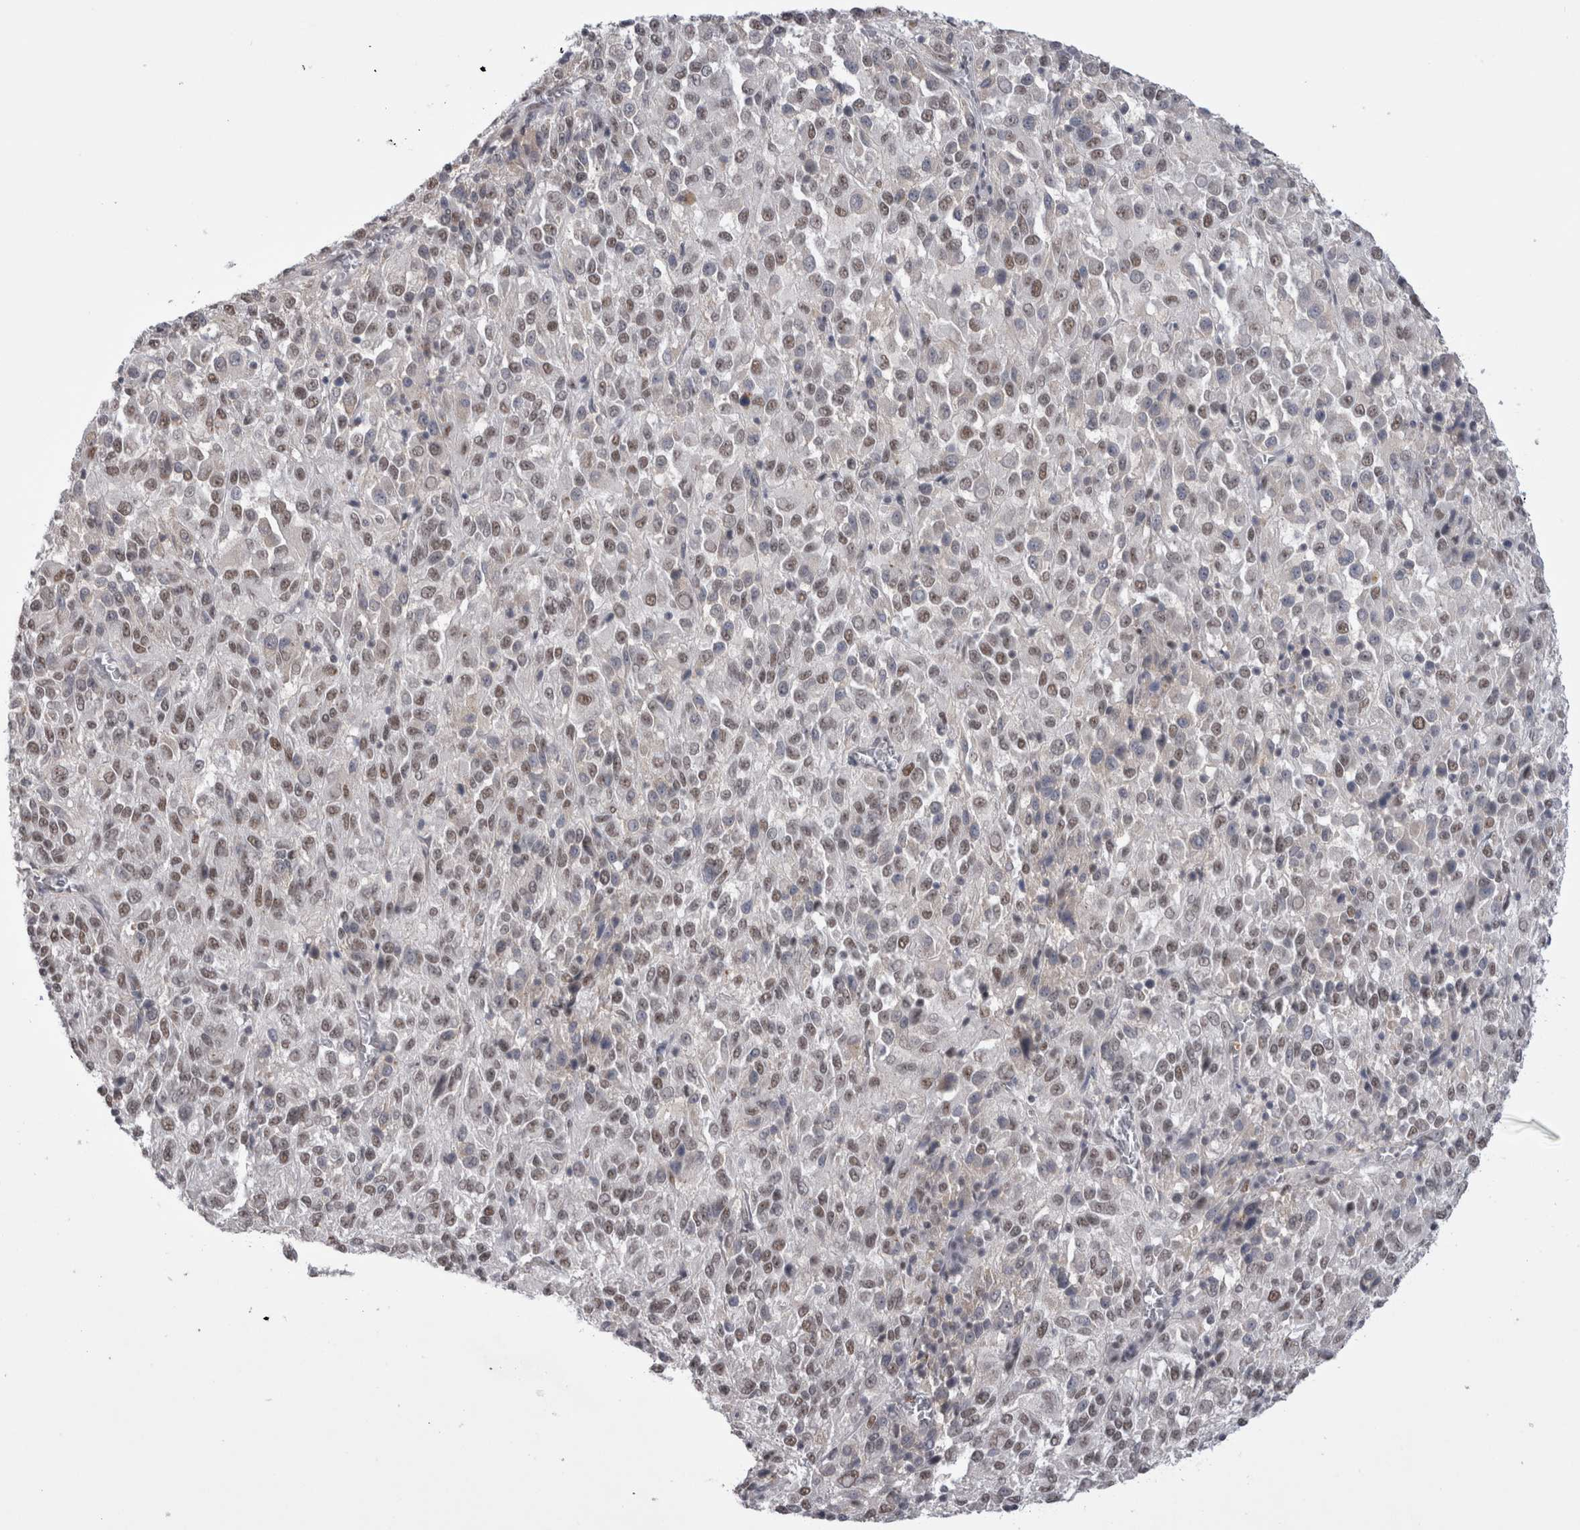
{"staining": {"intensity": "weak", "quantity": ">75%", "location": "nuclear"}, "tissue": "melanoma", "cell_type": "Tumor cells", "image_type": "cancer", "snomed": [{"axis": "morphology", "description": "Malignant melanoma, Metastatic site"}, {"axis": "topography", "description": "Lung"}], "caption": "Brown immunohistochemical staining in human malignant melanoma (metastatic site) demonstrates weak nuclear staining in about >75% of tumor cells.", "gene": "API5", "patient": {"sex": "male", "age": 64}}